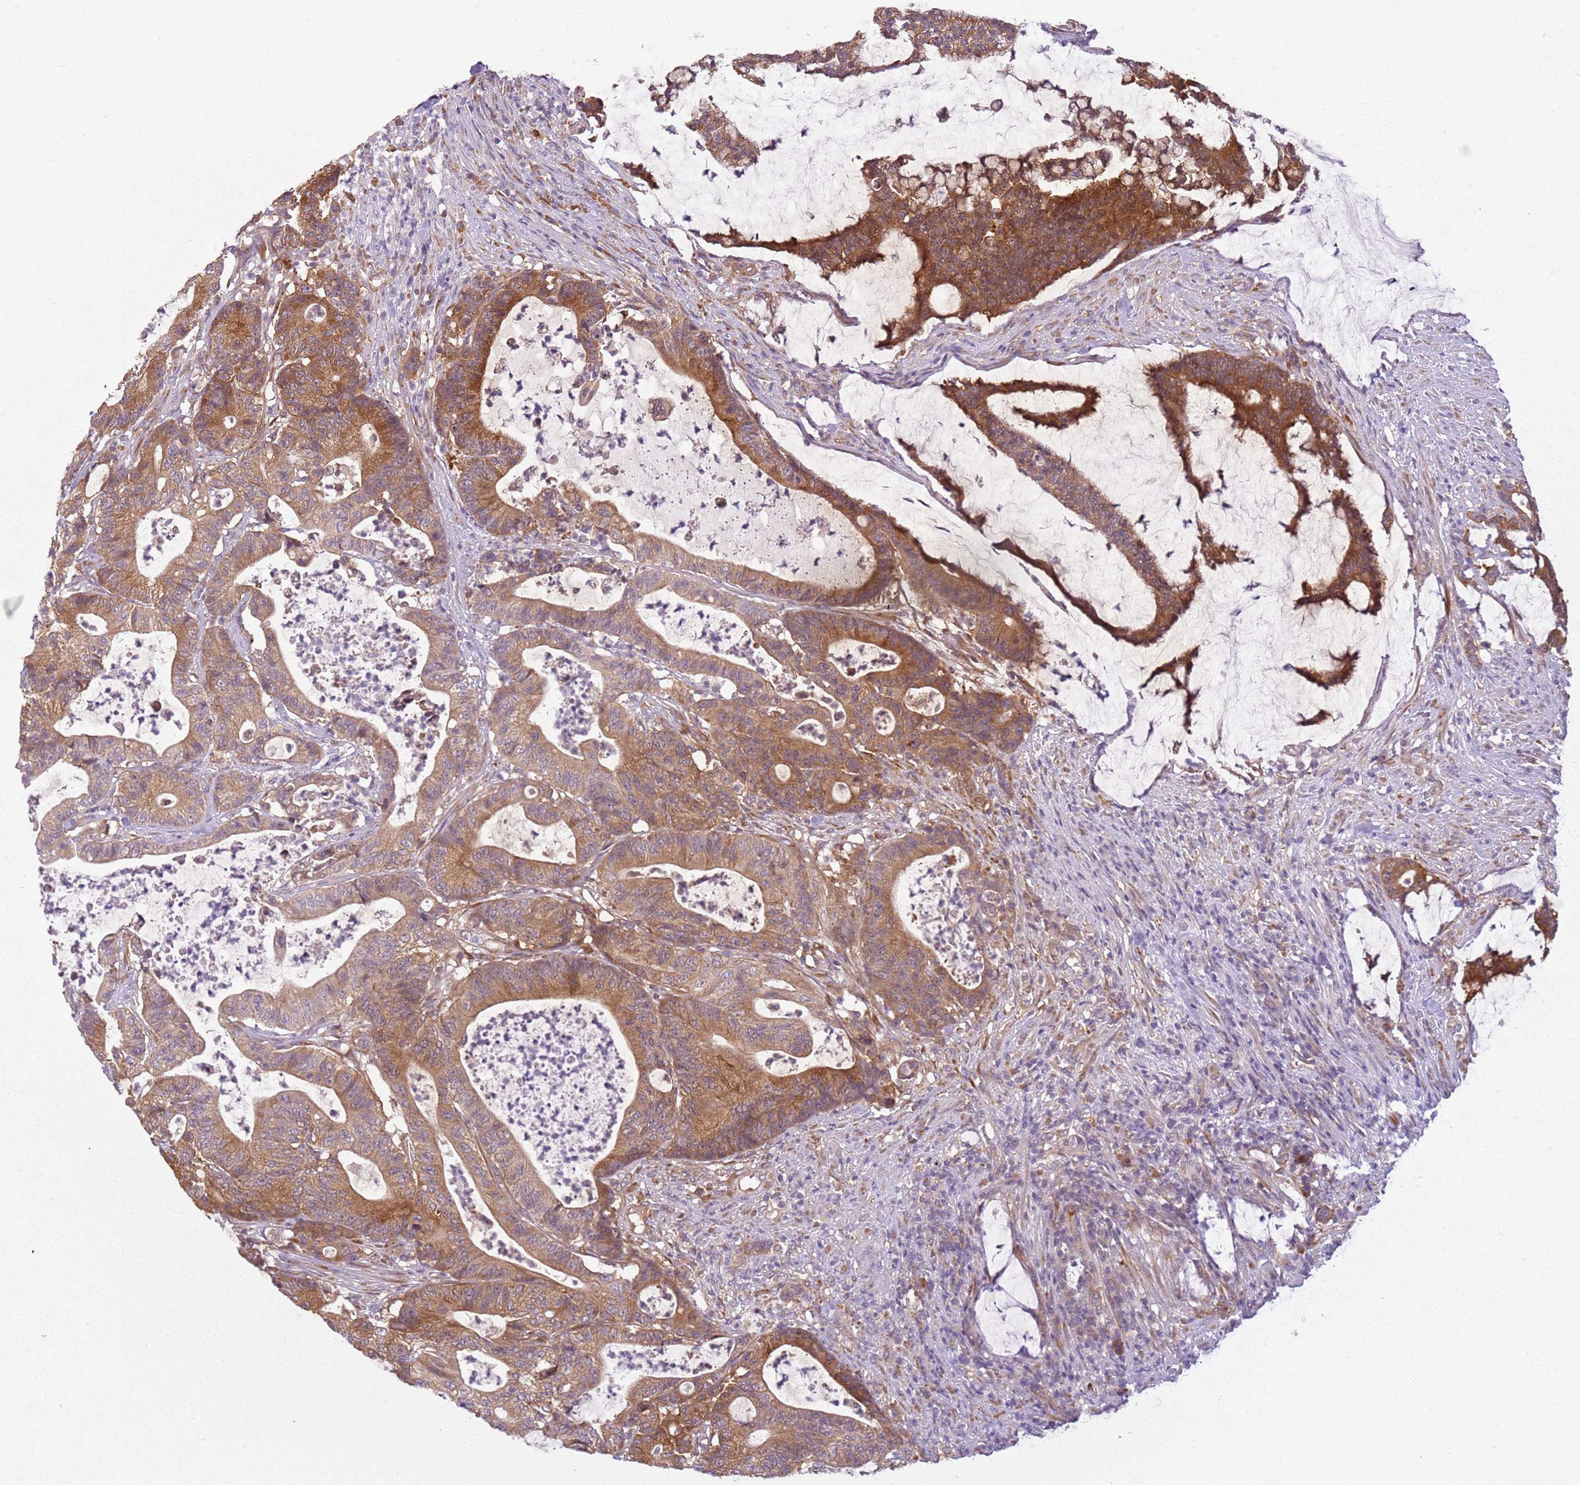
{"staining": {"intensity": "moderate", "quantity": ">75%", "location": "cytoplasmic/membranous"}, "tissue": "colorectal cancer", "cell_type": "Tumor cells", "image_type": "cancer", "snomed": [{"axis": "morphology", "description": "Adenocarcinoma, NOS"}, {"axis": "topography", "description": "Colon"}], "caption": "Protein expression analysis of human colorectal cancer reveals moderate cytoplasmic/membranous expression in about >75% of tumor cells. The staining was performed using DAB (3,3'-diaminobenzidine), with brown indicating positive protein expression. Nuclei are stained blue with hematoxylin.", "gene": "RPS28", "patient": {"sex": "female", "age": 84}}